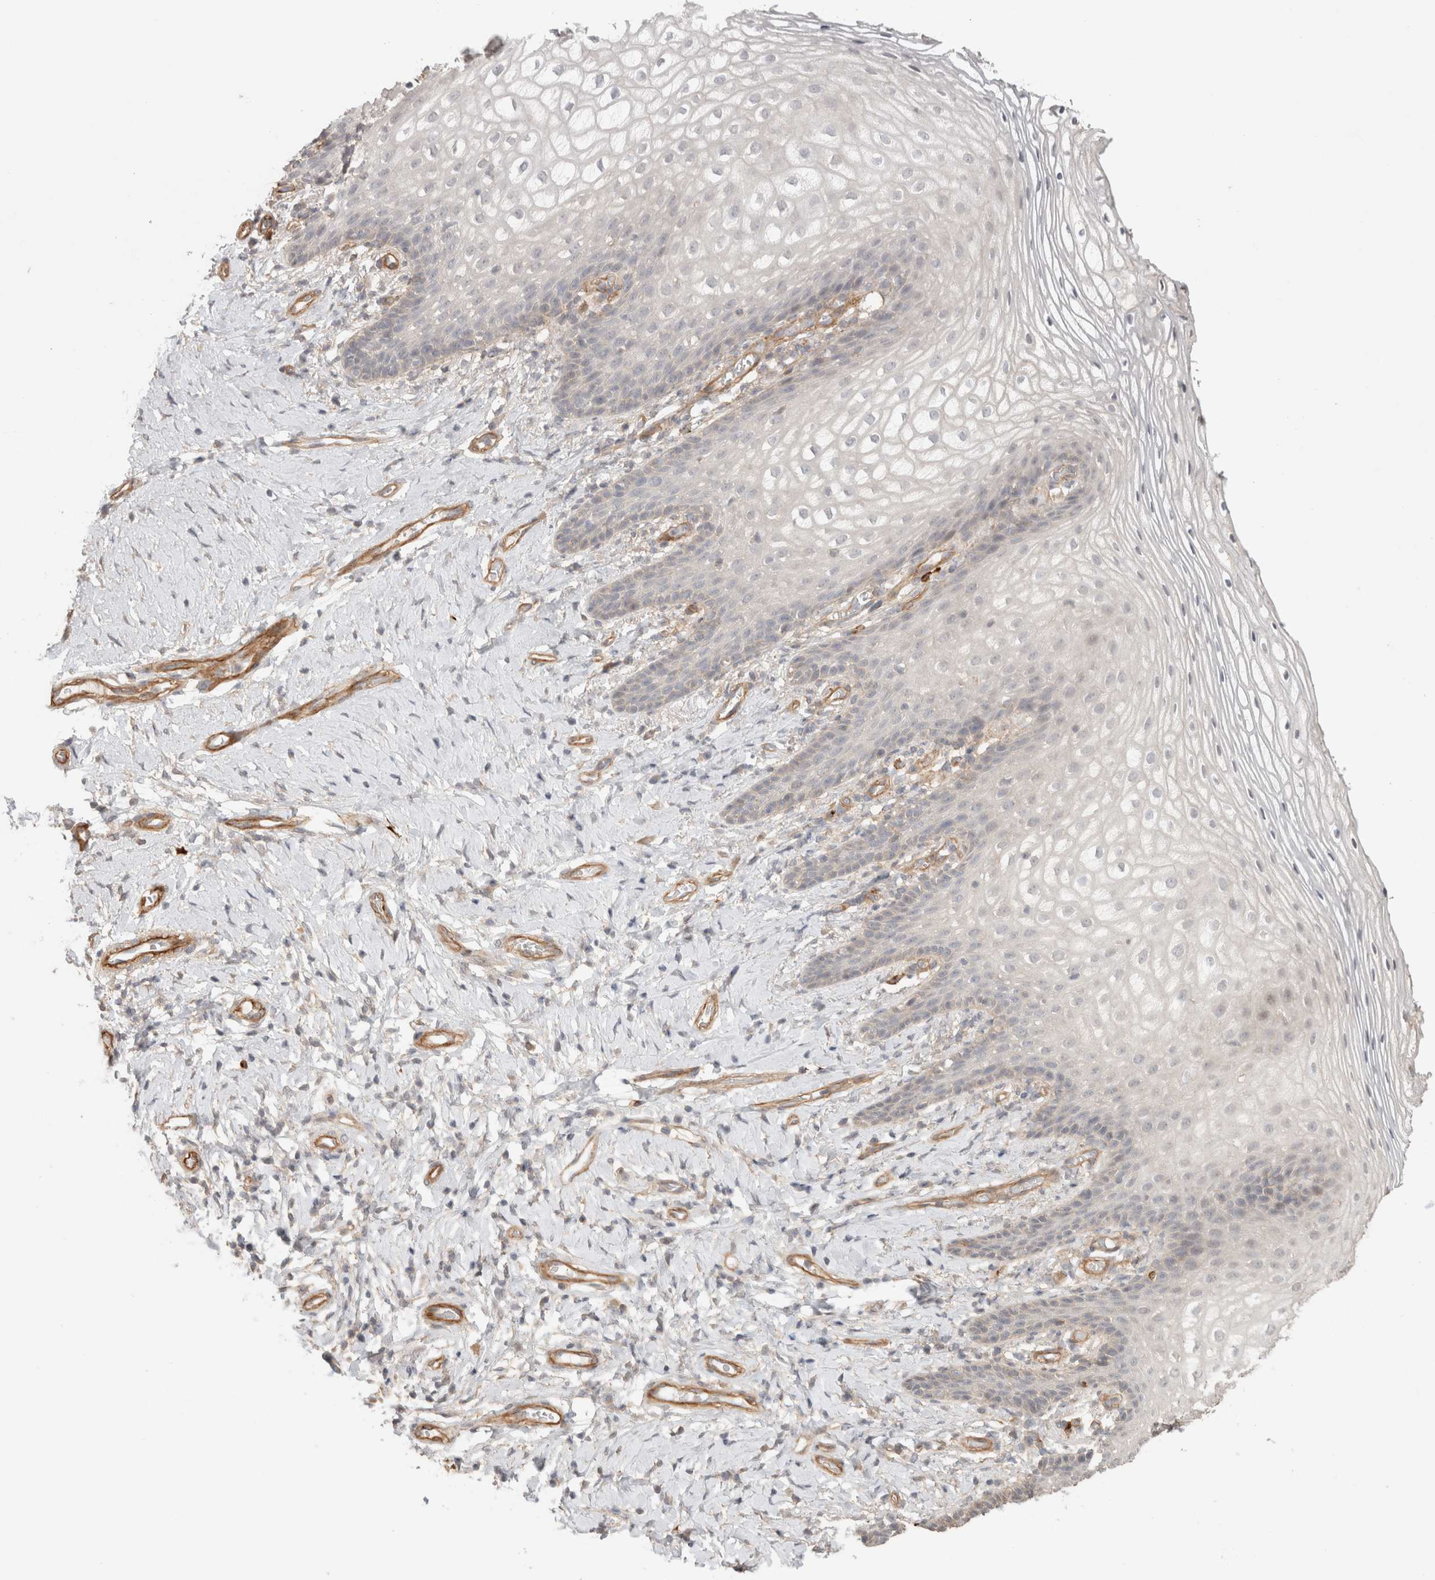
{"staining": {"intensity": "negative", "quantity": "none", "location": "none"}, "tissue": "vagina", "cell_type": "Squamous epithelial cells", "image_type": "normal", "snomed": [{"axis": "morphology", "description": "Normal tissue, NOS"}, {"axis": "topography", "description": "Vagina"}], "caption": "Immunohistochemistry (IHC) image of unremarkable vagina stained for a protein (brown), which displays no expression in squamous epithelial cells. (Stains: DAB IHC with hematoxylin counter stain, Microscopy: brightfield microscopy at high magnification).", "gene": "HSPG2", "patient": {"sex": "female", "age": 60}}